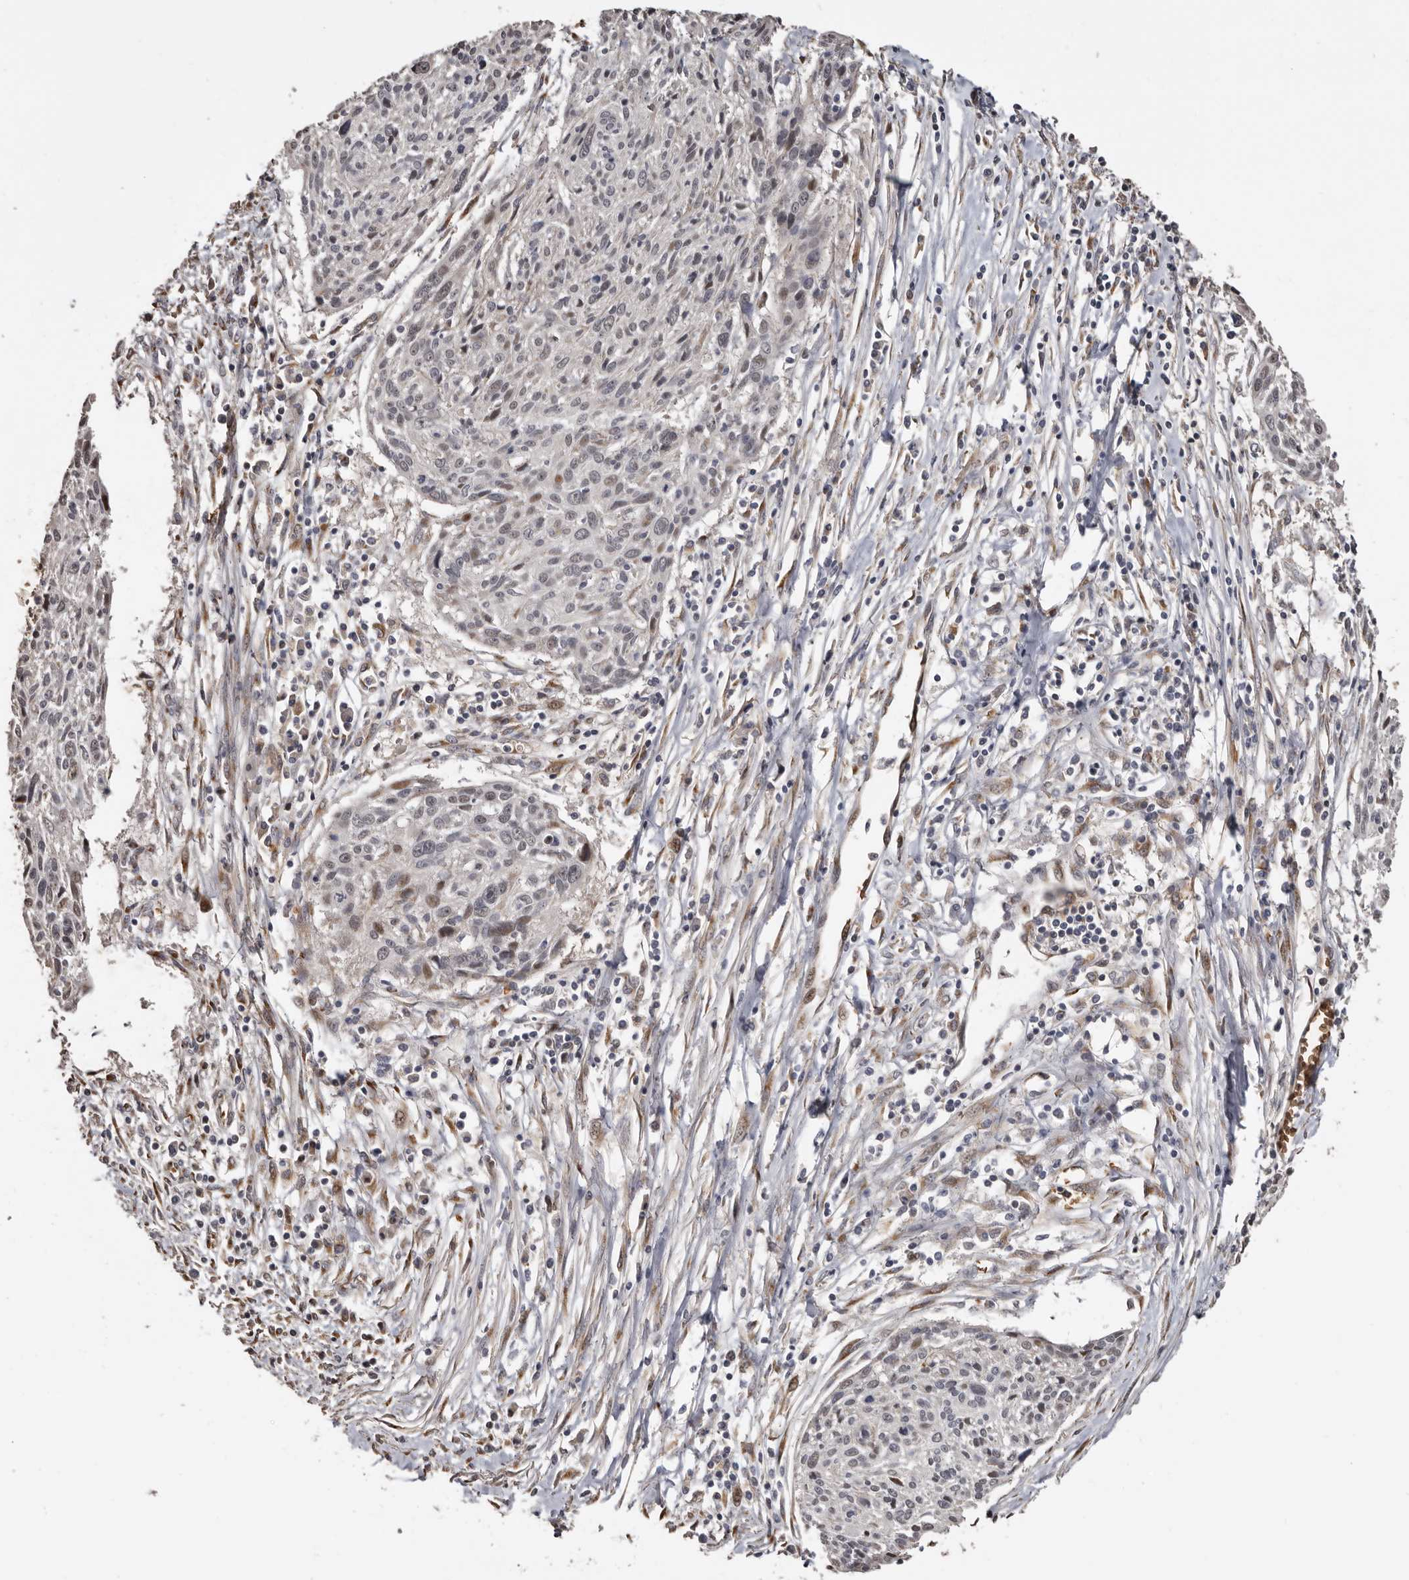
{"staining": {"intensity": "weak", "quantity": "<25%", "location": "nuclear"}, "tissue": "cervical cancer", "cell_type": "Tumor cells", "image_type": "cancer", "snomed": [{"axis": "morphology", "description": "Squamous cell carcinoma, NOS"}, {"axis": "topography", "description": "Cervix"}], "caption": "An immunohistochemistry photomicrograph of cervical squamous cell carcinoma is shown. There is no staining in tumor cells of cervical squamous cell carcinoma. Nuclei are stained in blue.", "gene": "ENTREP1", "patient": {"sex": "female", "age": 51}}